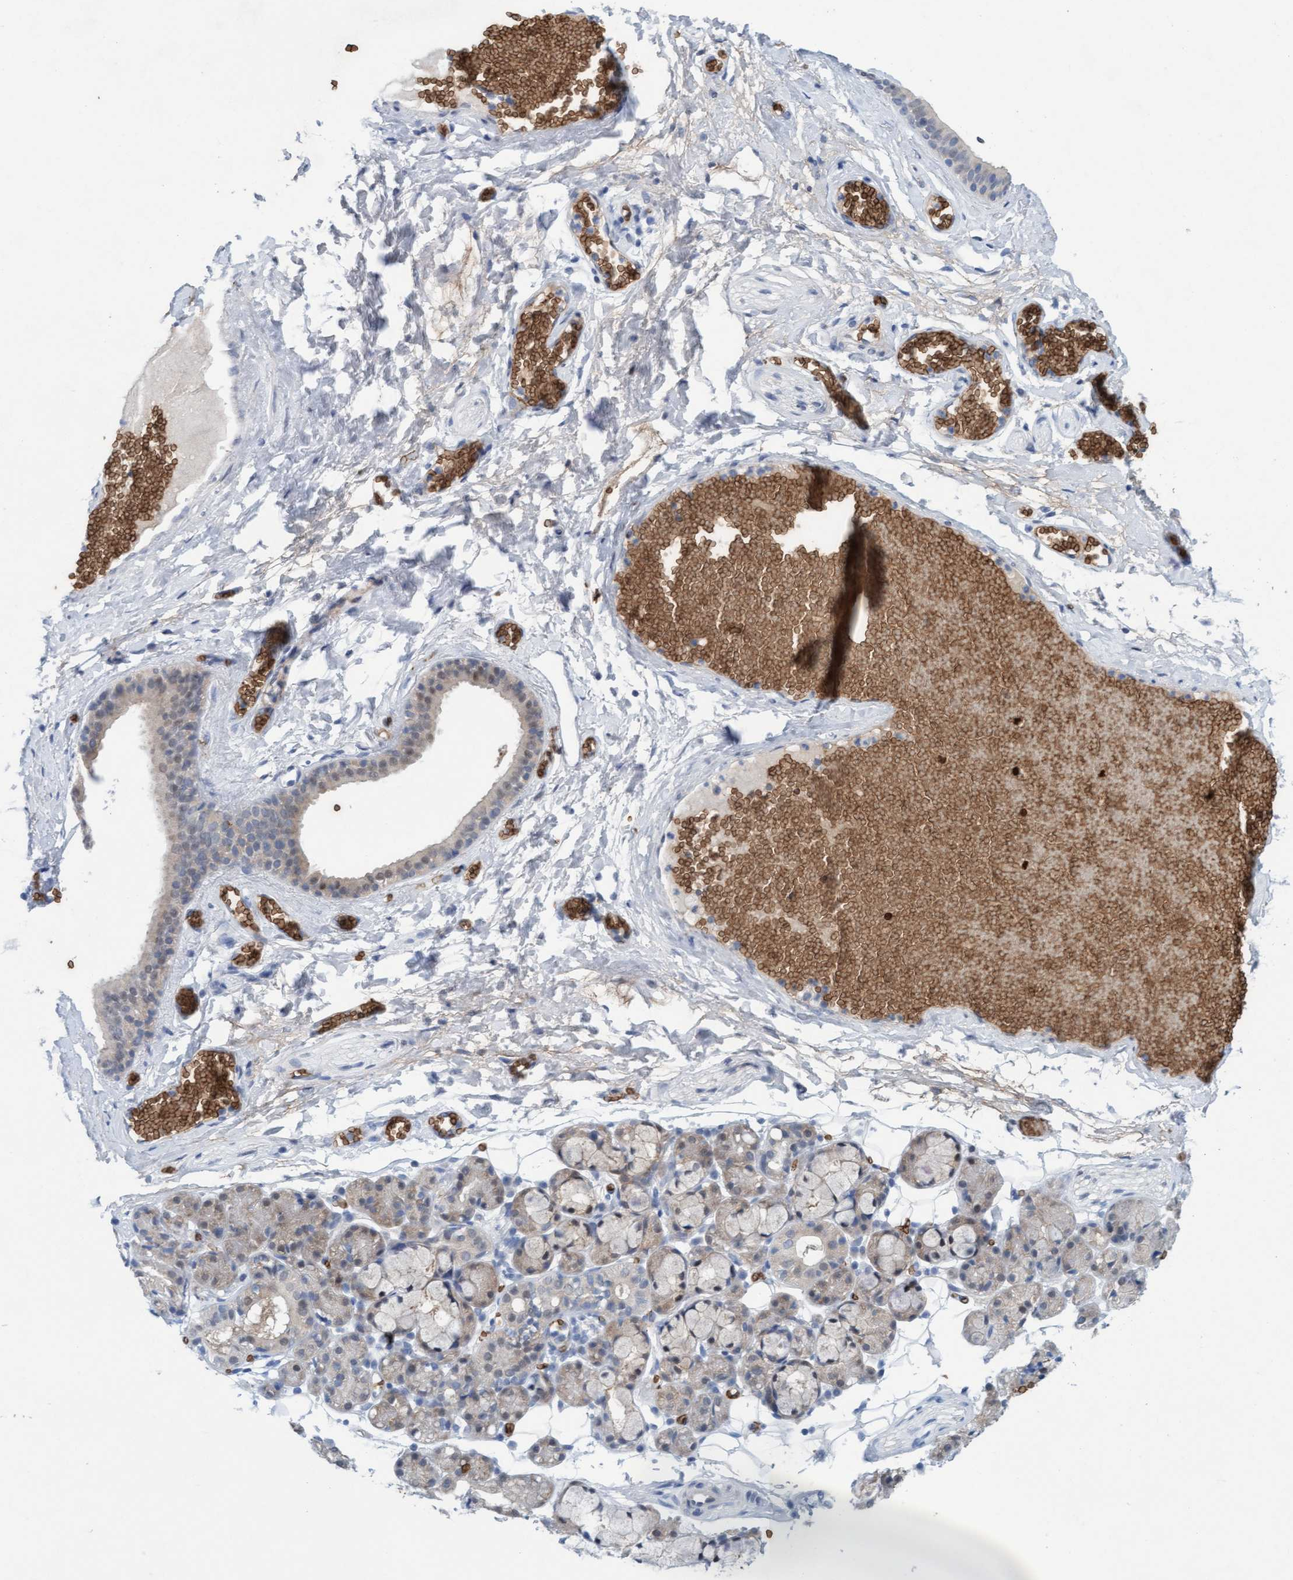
{"staining": {"intensity": "weak", "quantity": "<25%", "location": "cytoplasmic/membranous"}, "tissue": "salivary gland", "cell_type": "Glandular cells", "image_type": "normal", "snomed": [{"axis": "morphology", "description": "Normal tissue, NOS"}, {"axis": "topography", "description": "Salivary gland"}], "caption": "DAB immunohistochemical staining of normal salivary gland demonstrates no significant expression in glandular cells.", "gene": "SPEM2", "patient": {"sex": "male", "age": 63}}